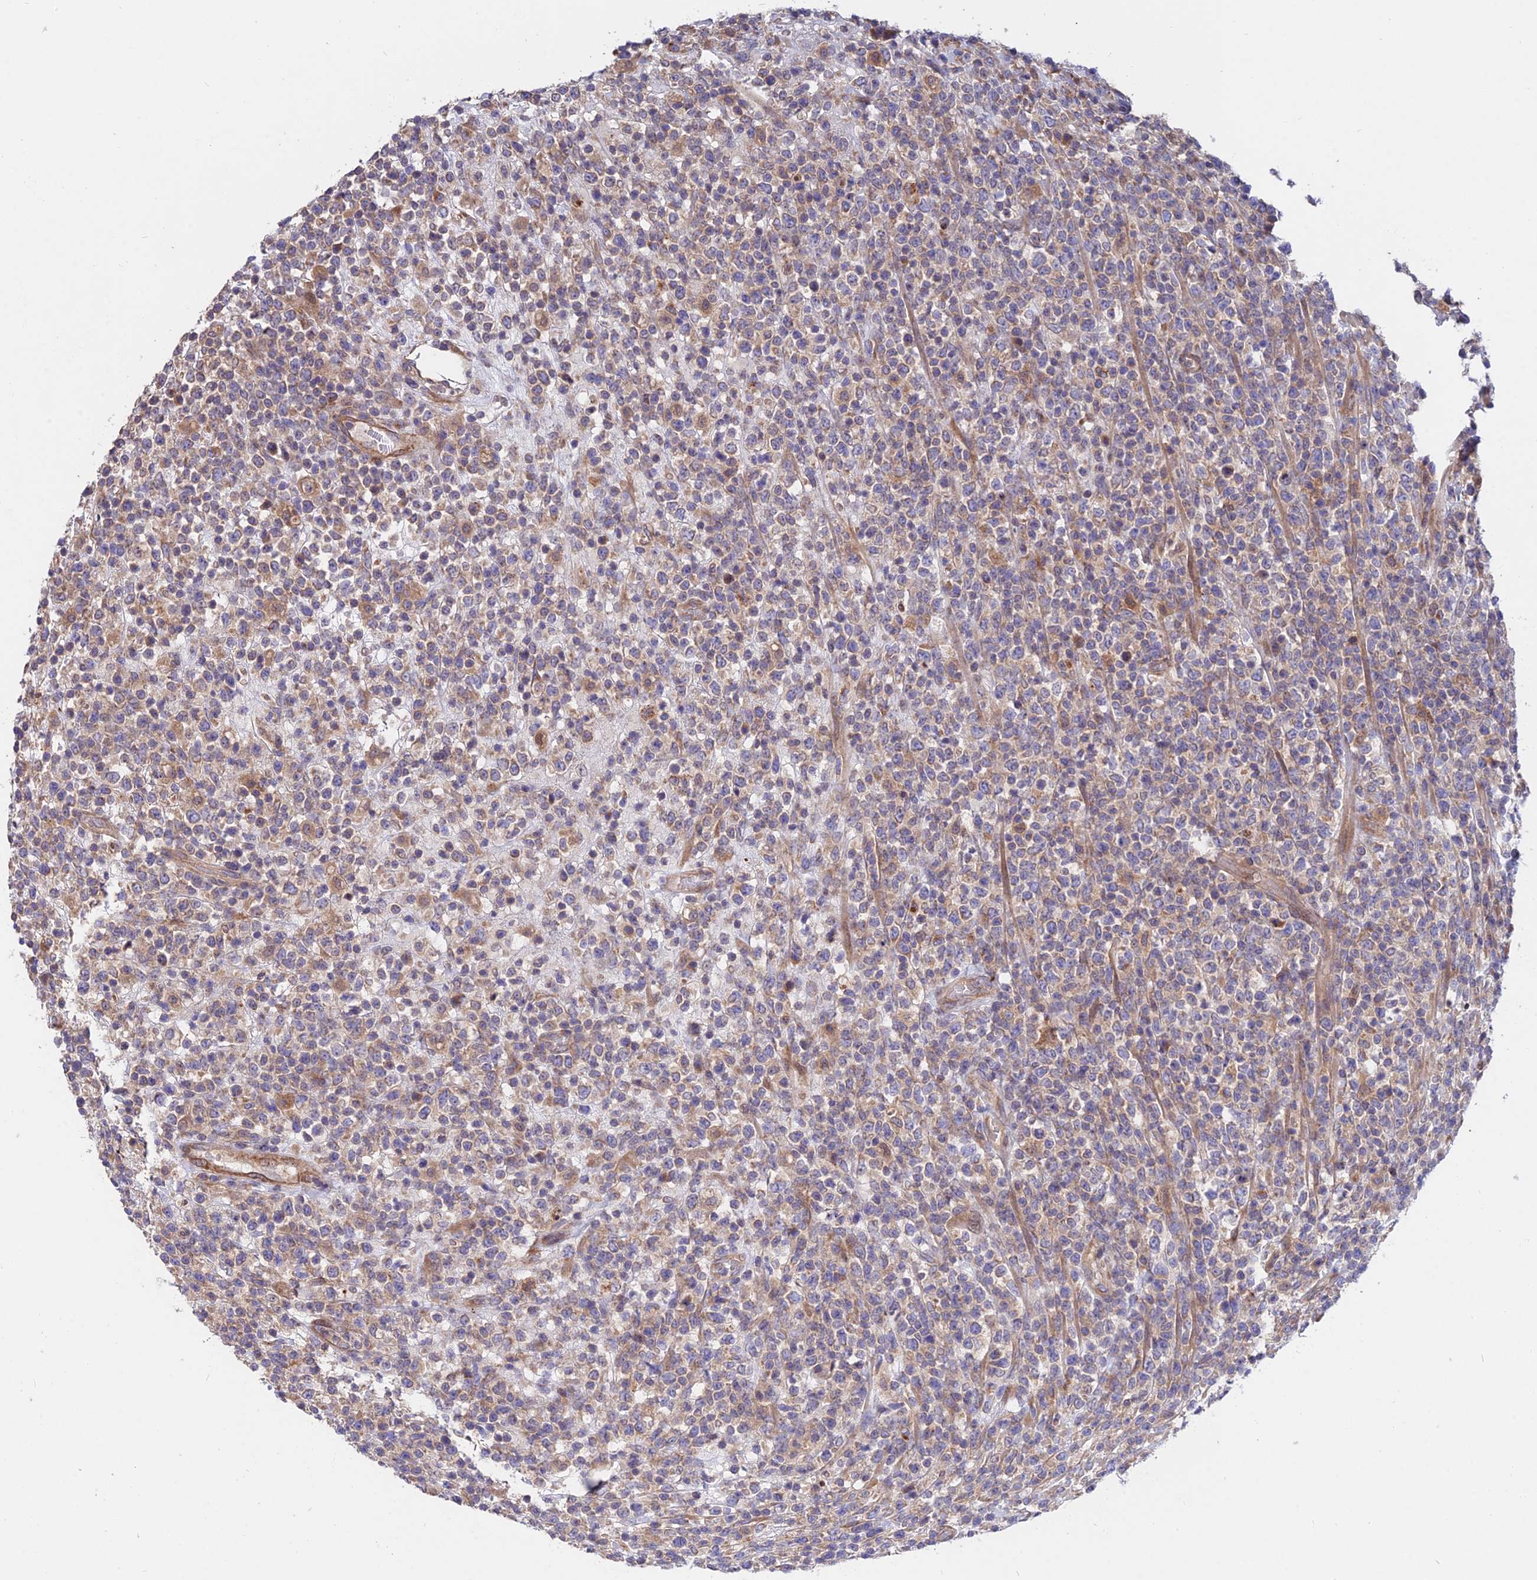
{"staining": {"intensity": "weak", "quantity": "25%-75%", "location": "cytoplasmic/membranous"}, "tissue": "lymphoma", "cell_type": "Tumor cells", "image_type": "cancer", "snomed": [{"axis": "morphology", "description": "Malignant lymphoma, non-Hodgkin's type, High grade"}, {"axis": "topography", "description": "Colon"}], "caption": "Approximately 25%-75% of tumor cells in human malignant lymphoma, non-Hodgkin's type (high-grade) show weak cytoplasmic/membranous protein staining as visualized by brown immunohistochemical staining.", "gene": "CDC37L1", "patient": {"sex": "female", "age": 53}}